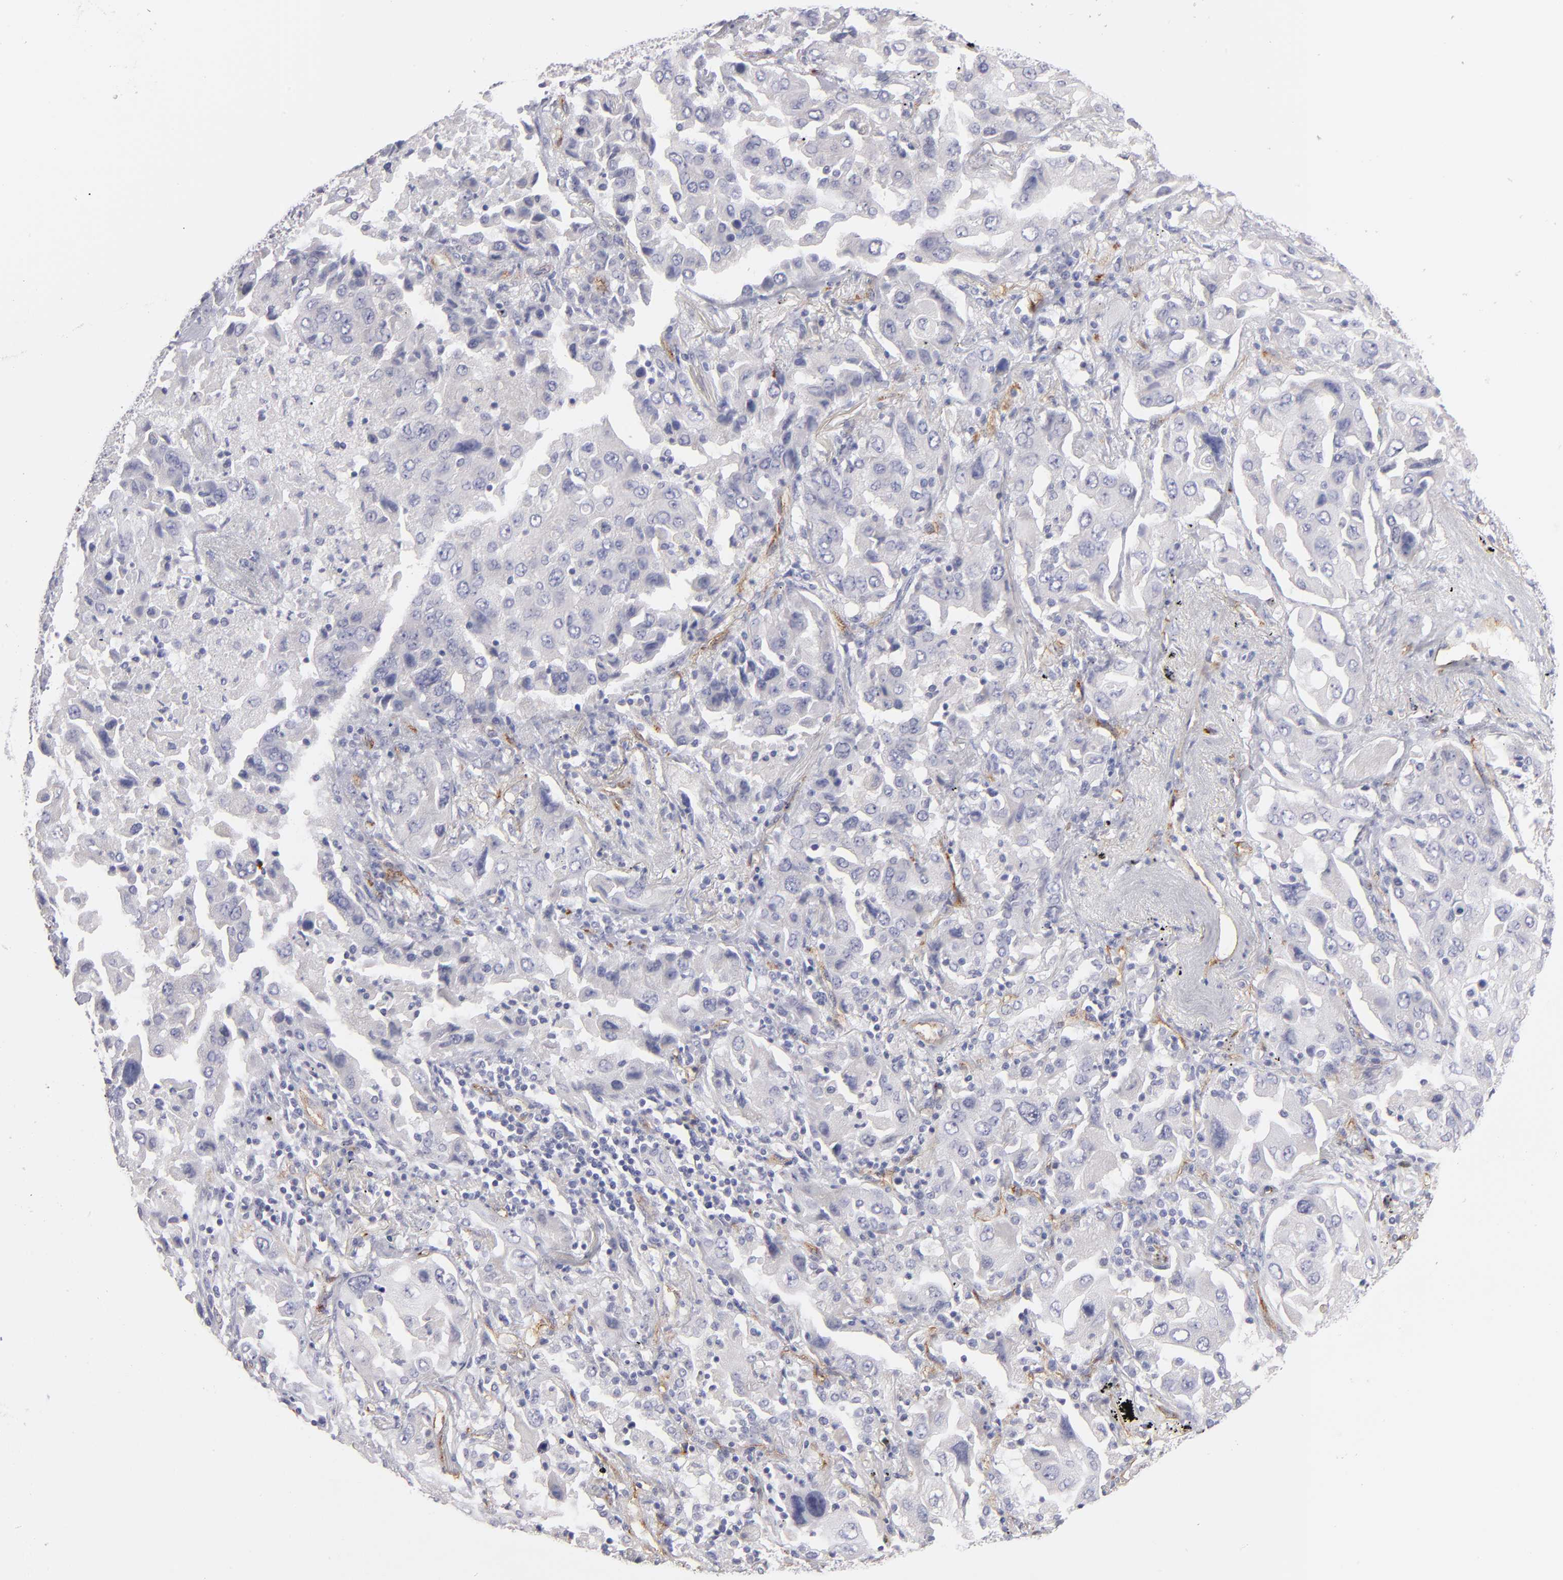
{"staining": {"intensity": "negative", "quantity": "none", "location": "none"}, "tissue": "lung cancer", "cell_type": "Tumor cells", "image_type": "cancer", "snomed": [{"axis": "morphology", "description": "Adenocarcinoma, NOS"}, {"axis": "topography", "description": "Lung"}], "caption": "A micrograph of human adenocarcinoma (lung) is negative for staining in tumor cells. (Brightfield microscopy of DAB immunohistochemistry (IHC) at high magnification).", "gene": "PLVAP", "patient": {"sex": "female", "age": 65}}